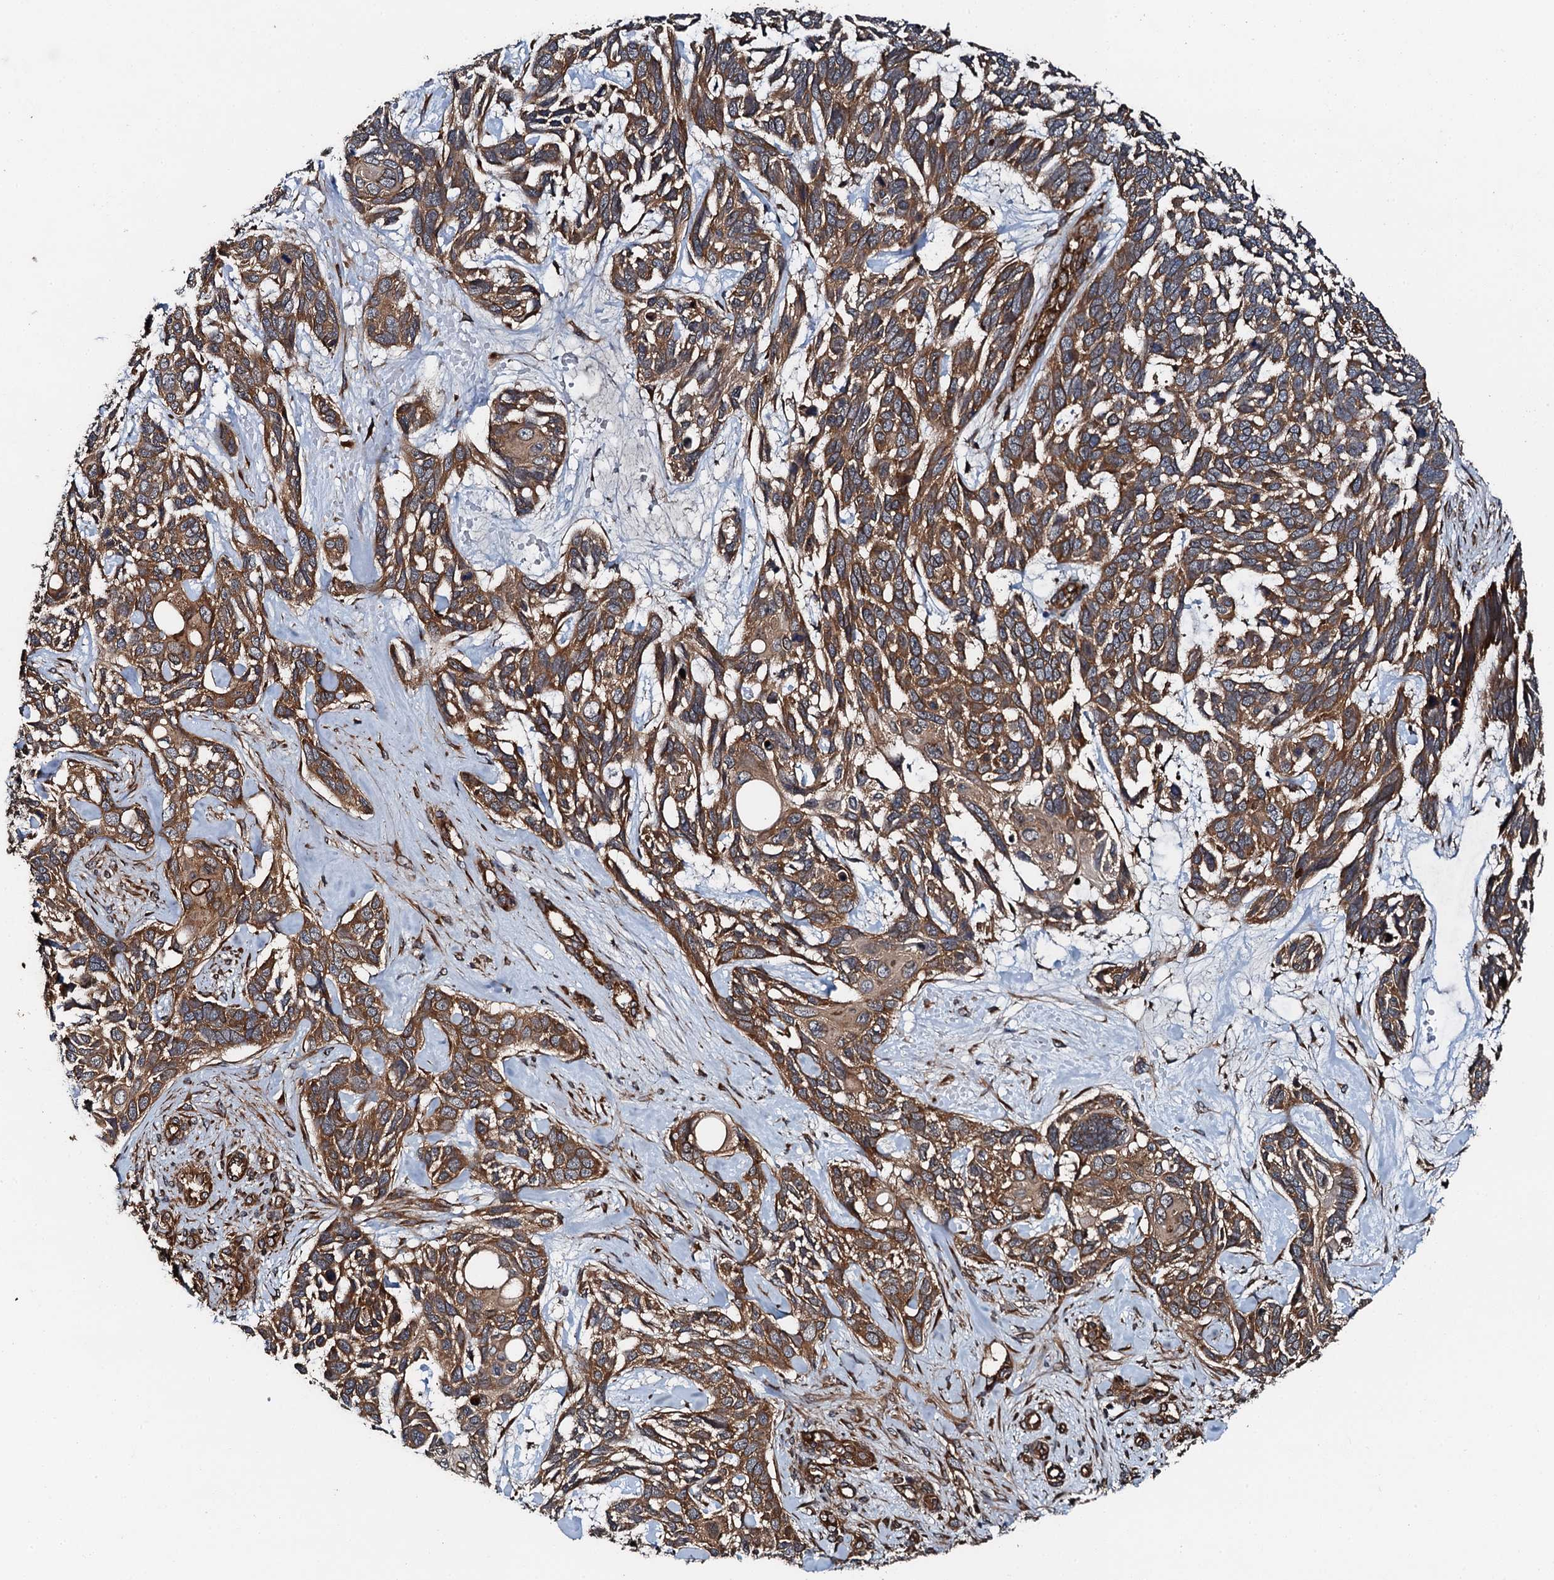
{"staining": {"intensity": "strong", "quantity": ">75%", "location": "cytoplasmic/membranous"}, "tissue": "skin cancer", "cell_type": "Tumor cells", "image_type": "cancer", "snomed": [{"axis": "morphology", "description": "Basal cell carcinoma"}, {"axis": "topography", "description": "Skin"}], "caption": "Human skin cancer stained for a protein (brown) exhibits strong cytoplasmic/membranous positive positivity in about >75% of tumor cells.", "gene": "FLYWCH1", "patient": {"sex": "male", "age": 88}}